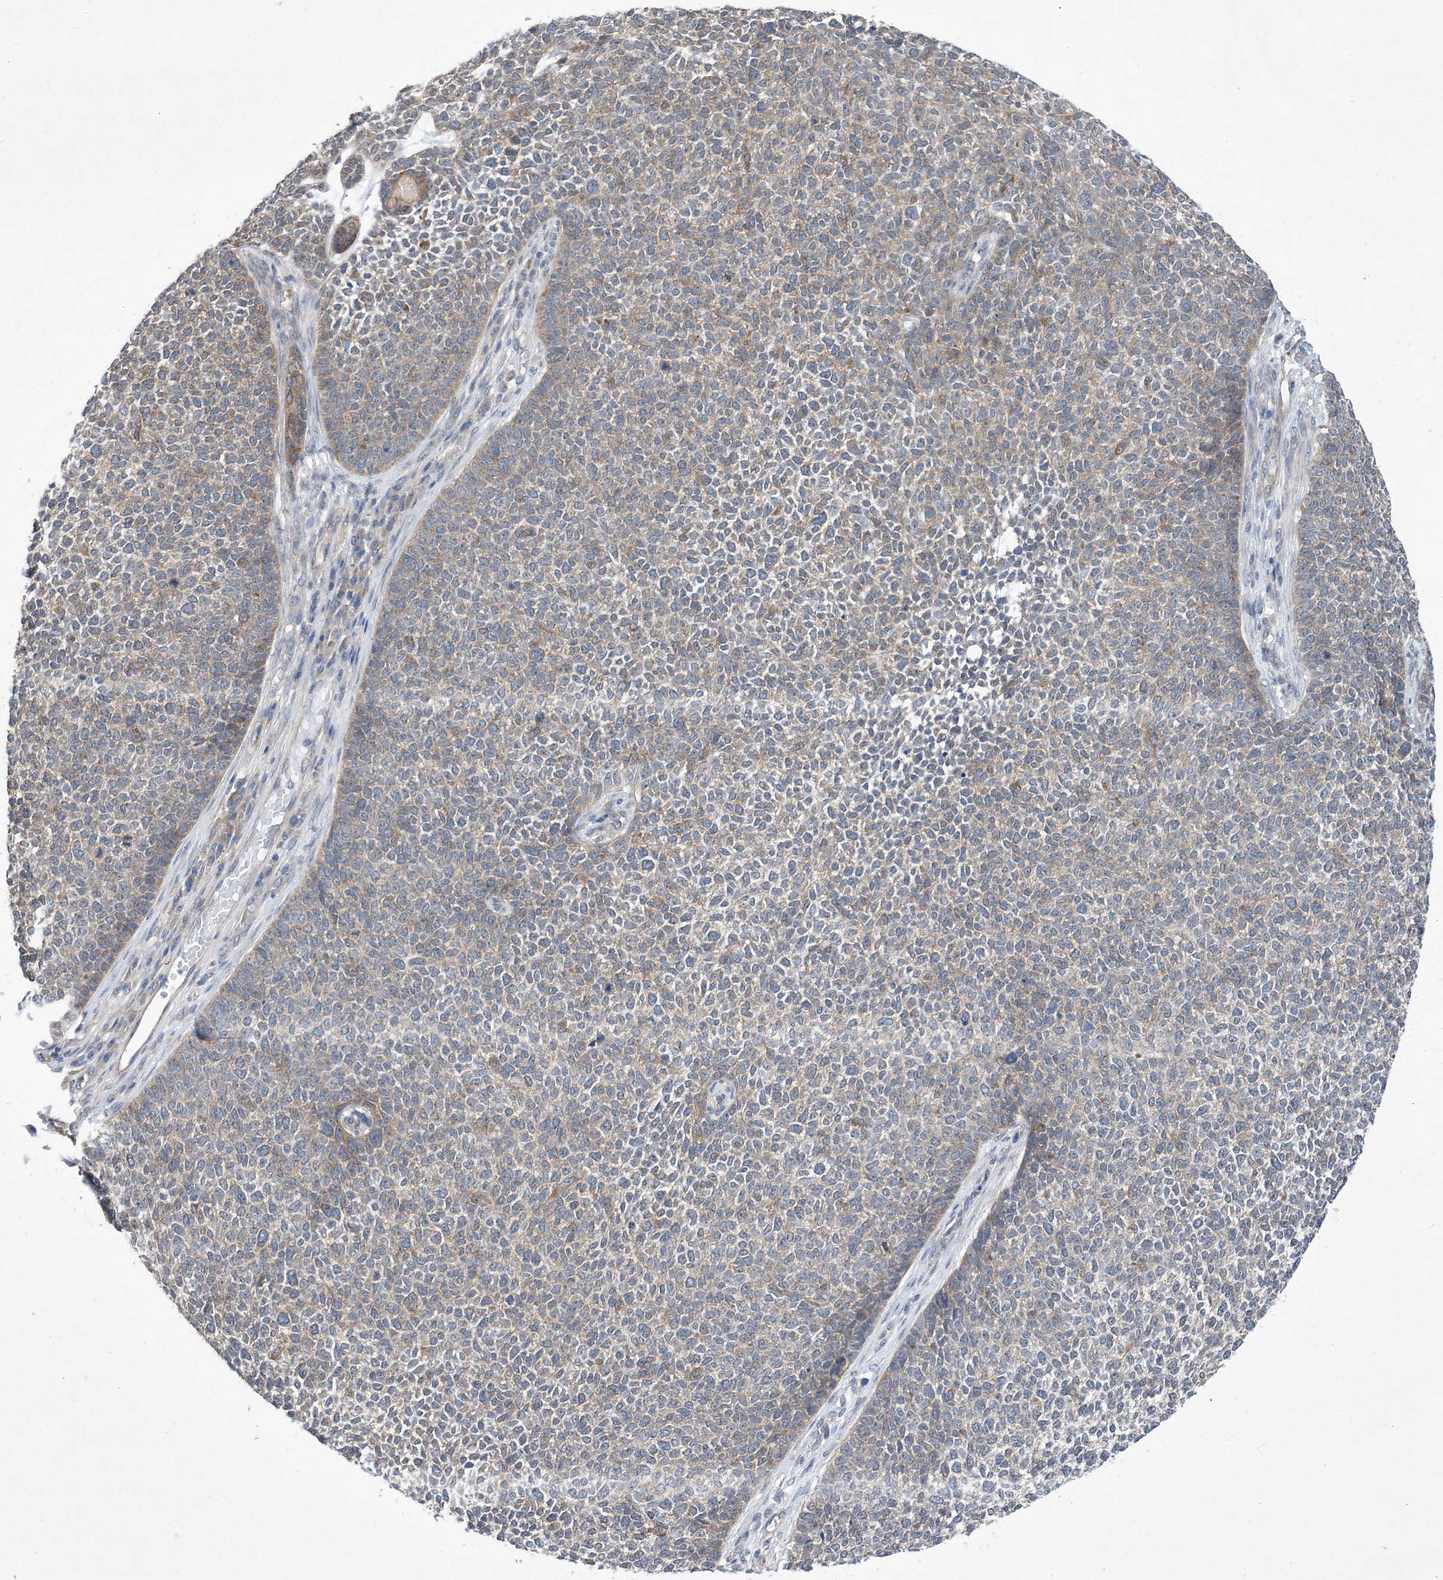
{"staining": {"intensity": "weak", "quantity": "25%-75%", "location": "cytoplasmic/membranous"}, "tissue": "skin cancer", "cell_type": "Tumor cells", "image_type": "cancer", "snomed": [{"axis": "morphology", "description": "Basal cell carcinoma"}, {"axis": "topography", "description": "Skin"}], "caption": "Brown immunohistochemical staining in human skin cancer (basal cell carcinoma) displays weak cytoplasmic/membranous positivity in about 25%-75% of tumor cells.", "gene": "EHBP1", "patient": {"sex": "female", "age": 84}}